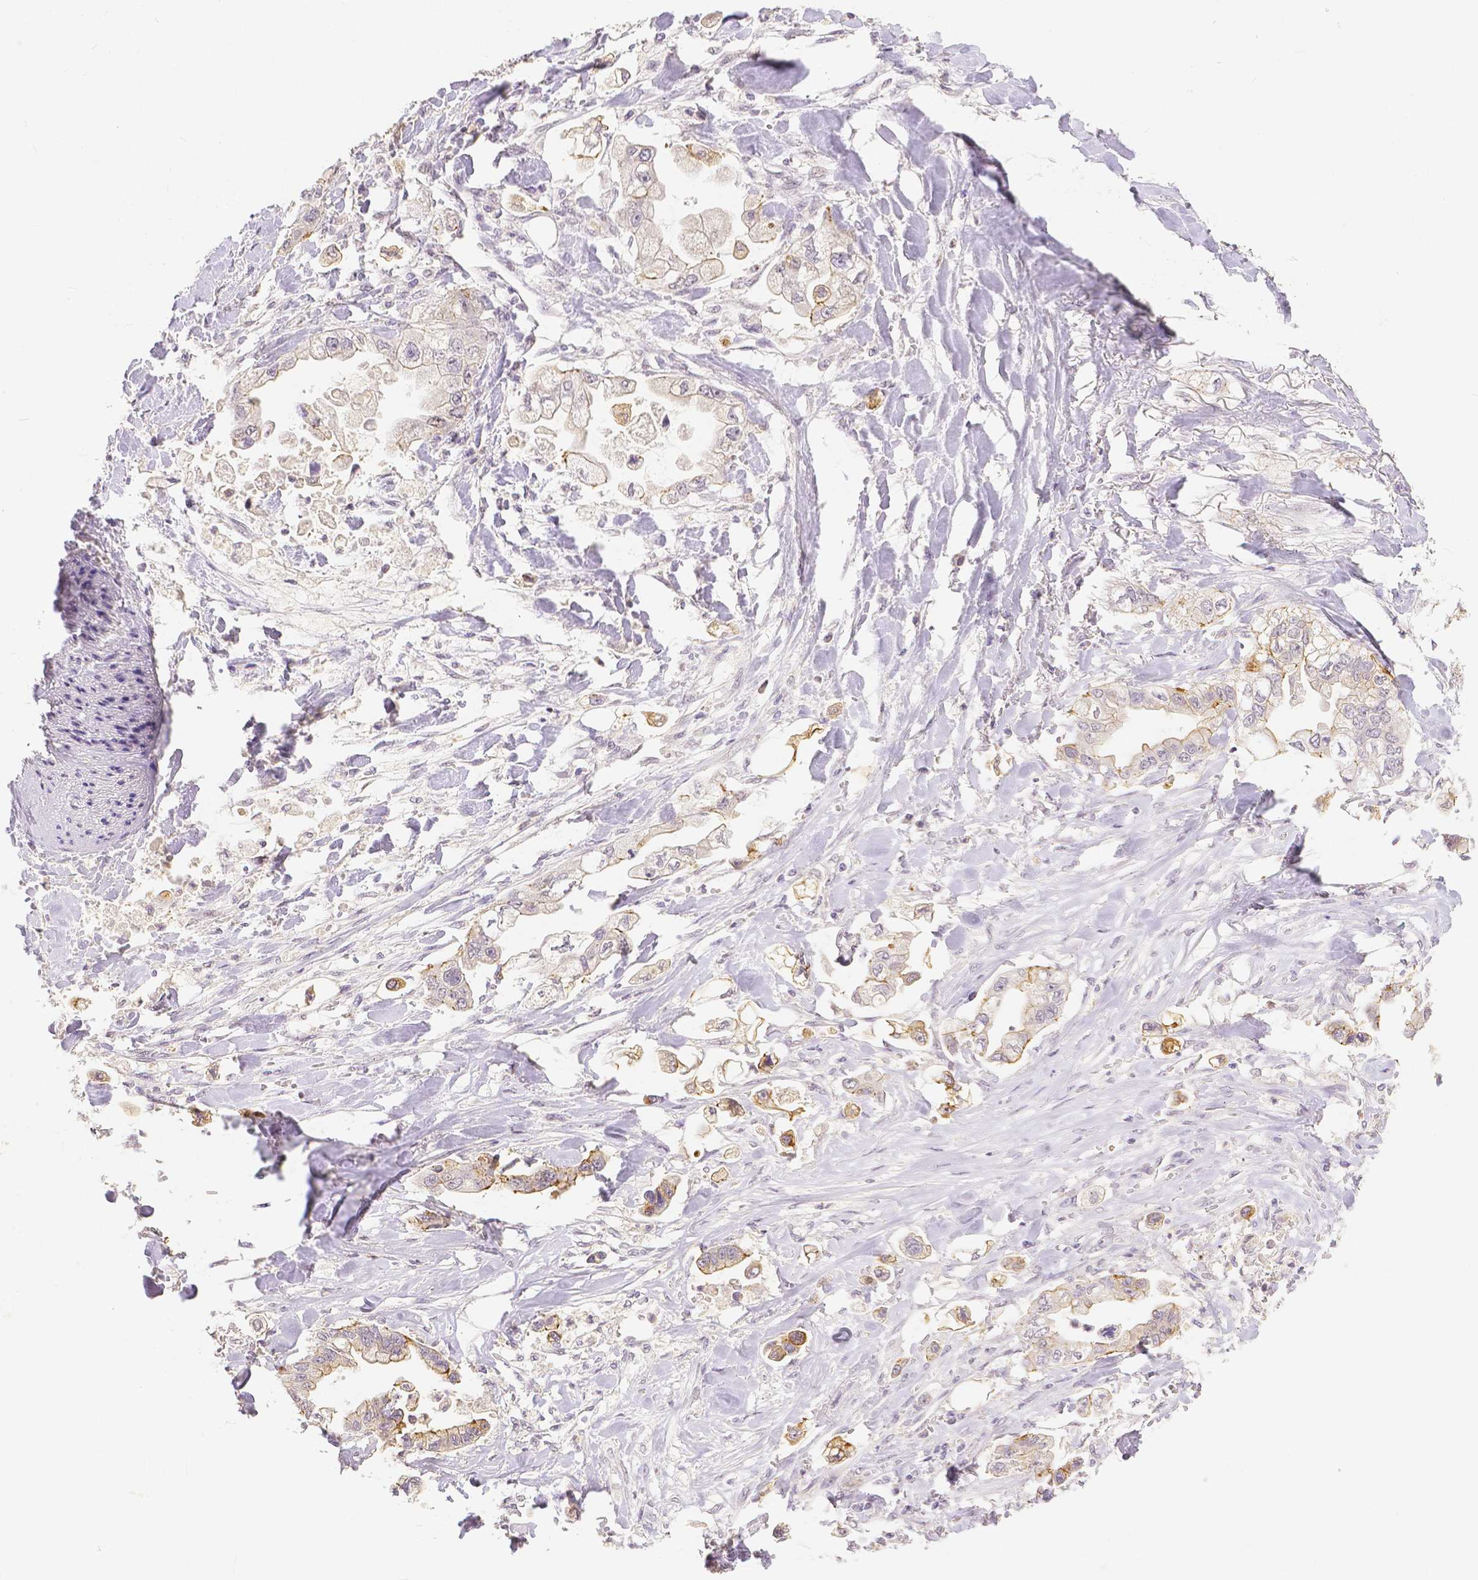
{"staining": {"intensity": "weak", "quantity": "<25%", "location": "cytoplasmic/membranous"}, "tissue": "stomach cancer", "cell_type": "Tumor cells", "image_type": "cancer", "snomed": [{"axis": "morphology", "description": "Adenocarcinoma, NOS"}, {"axis": "topography", "description": "Stomach"}], "caption": "An immunohistochemistry (IHC) micrograph of adenocarcinoma (stomach) is shown. There is no staining in tumor cells of adenocarcinoma (stomach). The staining was performed using DAB to visualize the protein expression in brown, while the nuclei were stained in blue with hematoxylin (Magnification: 20x).", "gene": "OCLN", "patient": {"sex": "male", "age": 62}}